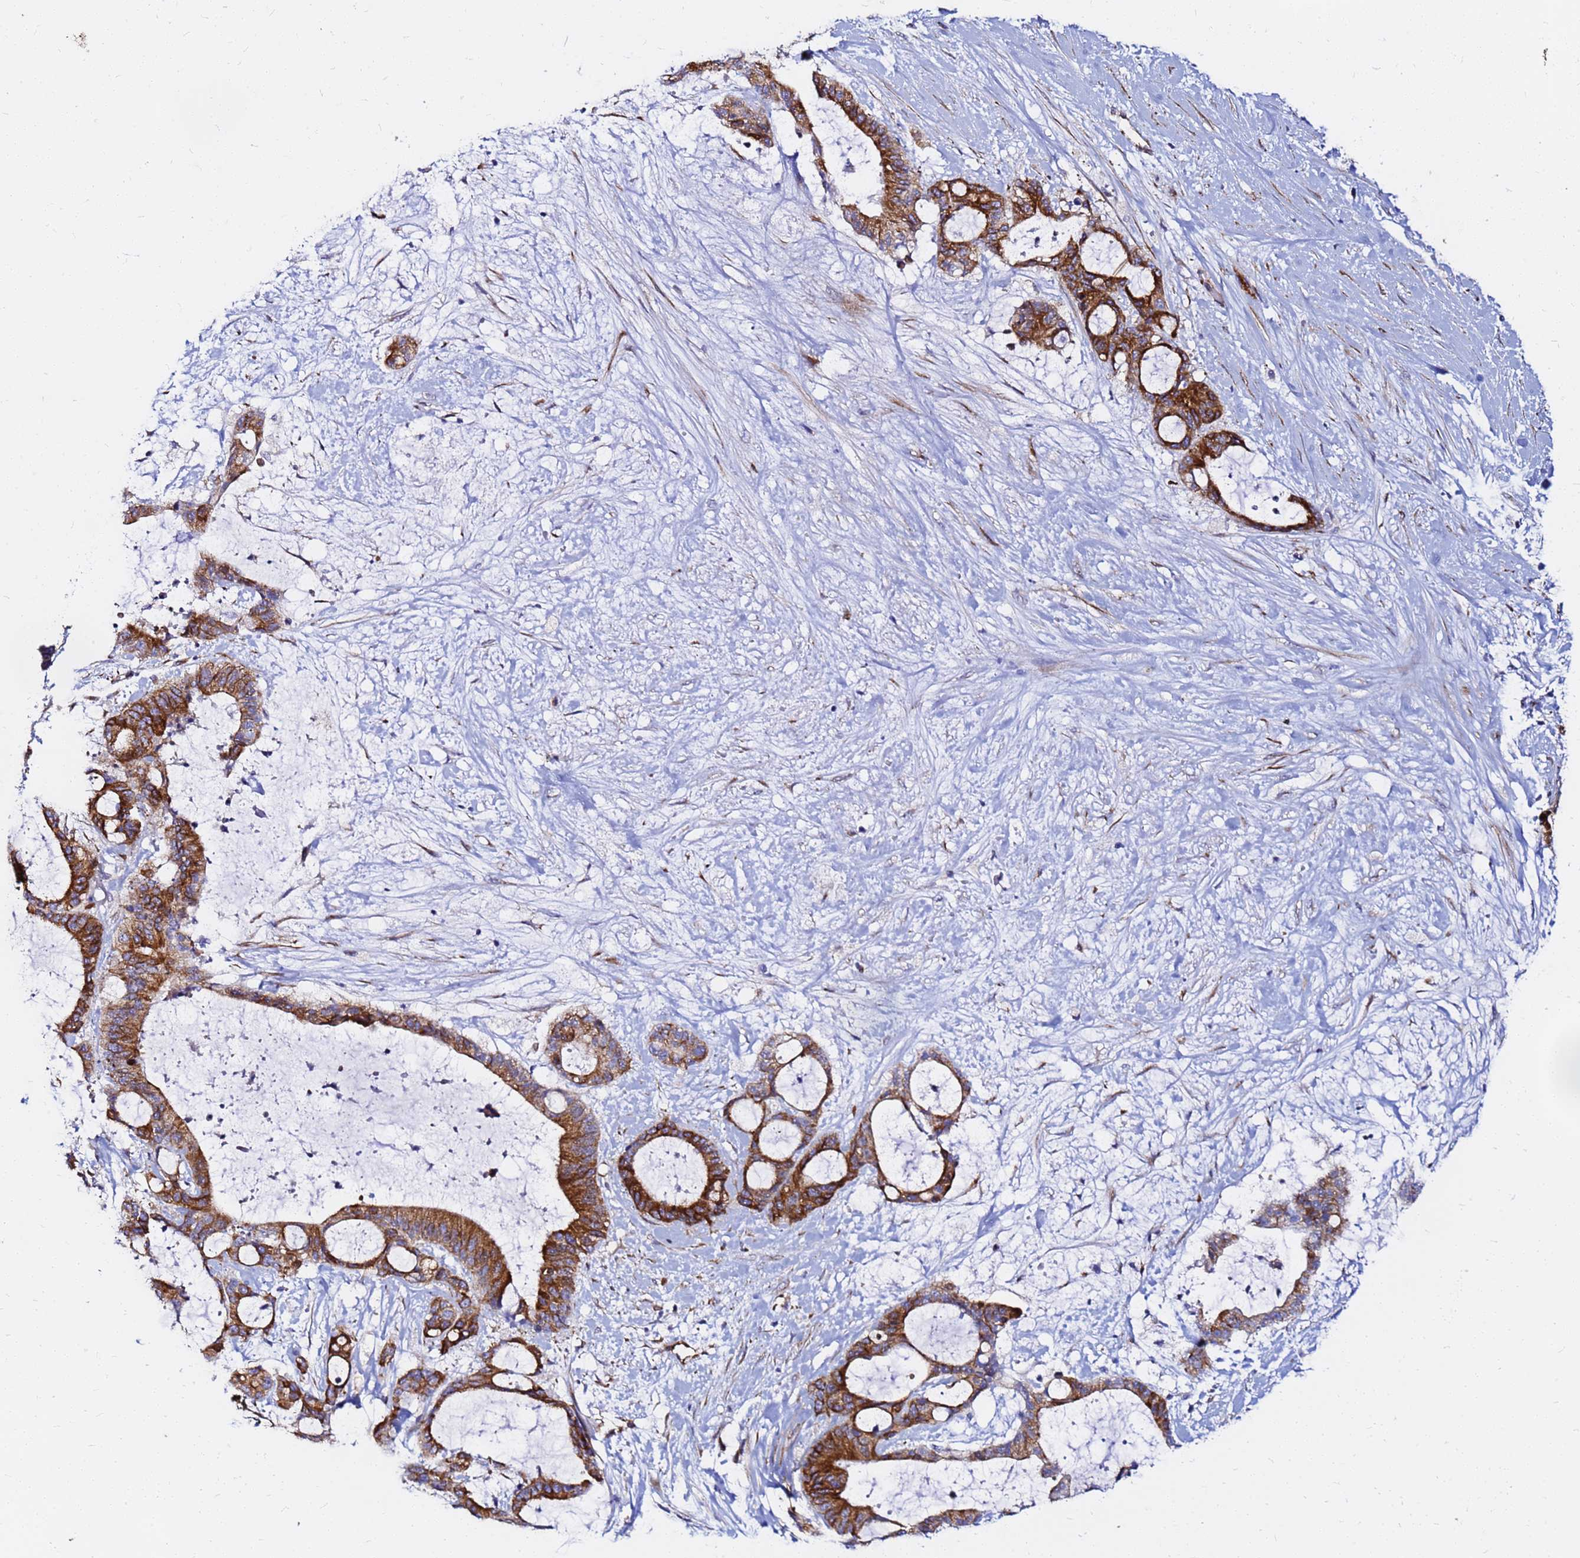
{"staining": {"intensity": "strong", "quantity": ">75%", "location": "cytoplasmic/membranous"}, "tissue": "liver cancer", "cell_type": "Tumor cells", "image_type": "cancer", "snomed": [{"axis": "morphology", "description": "Normal tissue, NOS"}, {"axis": "morphology", "description": "Cholangiocarcinoma"}, {"axis": "topography", "description": "Liver"}, {"axis": "topography", "description": "Peripheral nerve tissue"}], "caption": "This is a micrograph of immunohistochemistry (IHC) staining of liver cholangiocarcinoma, which shows strong staining in the cytoplasmic/membranous of tumor cells.", "gene": "TUBA8", "patient": {"sex": "female", "age": 73}}